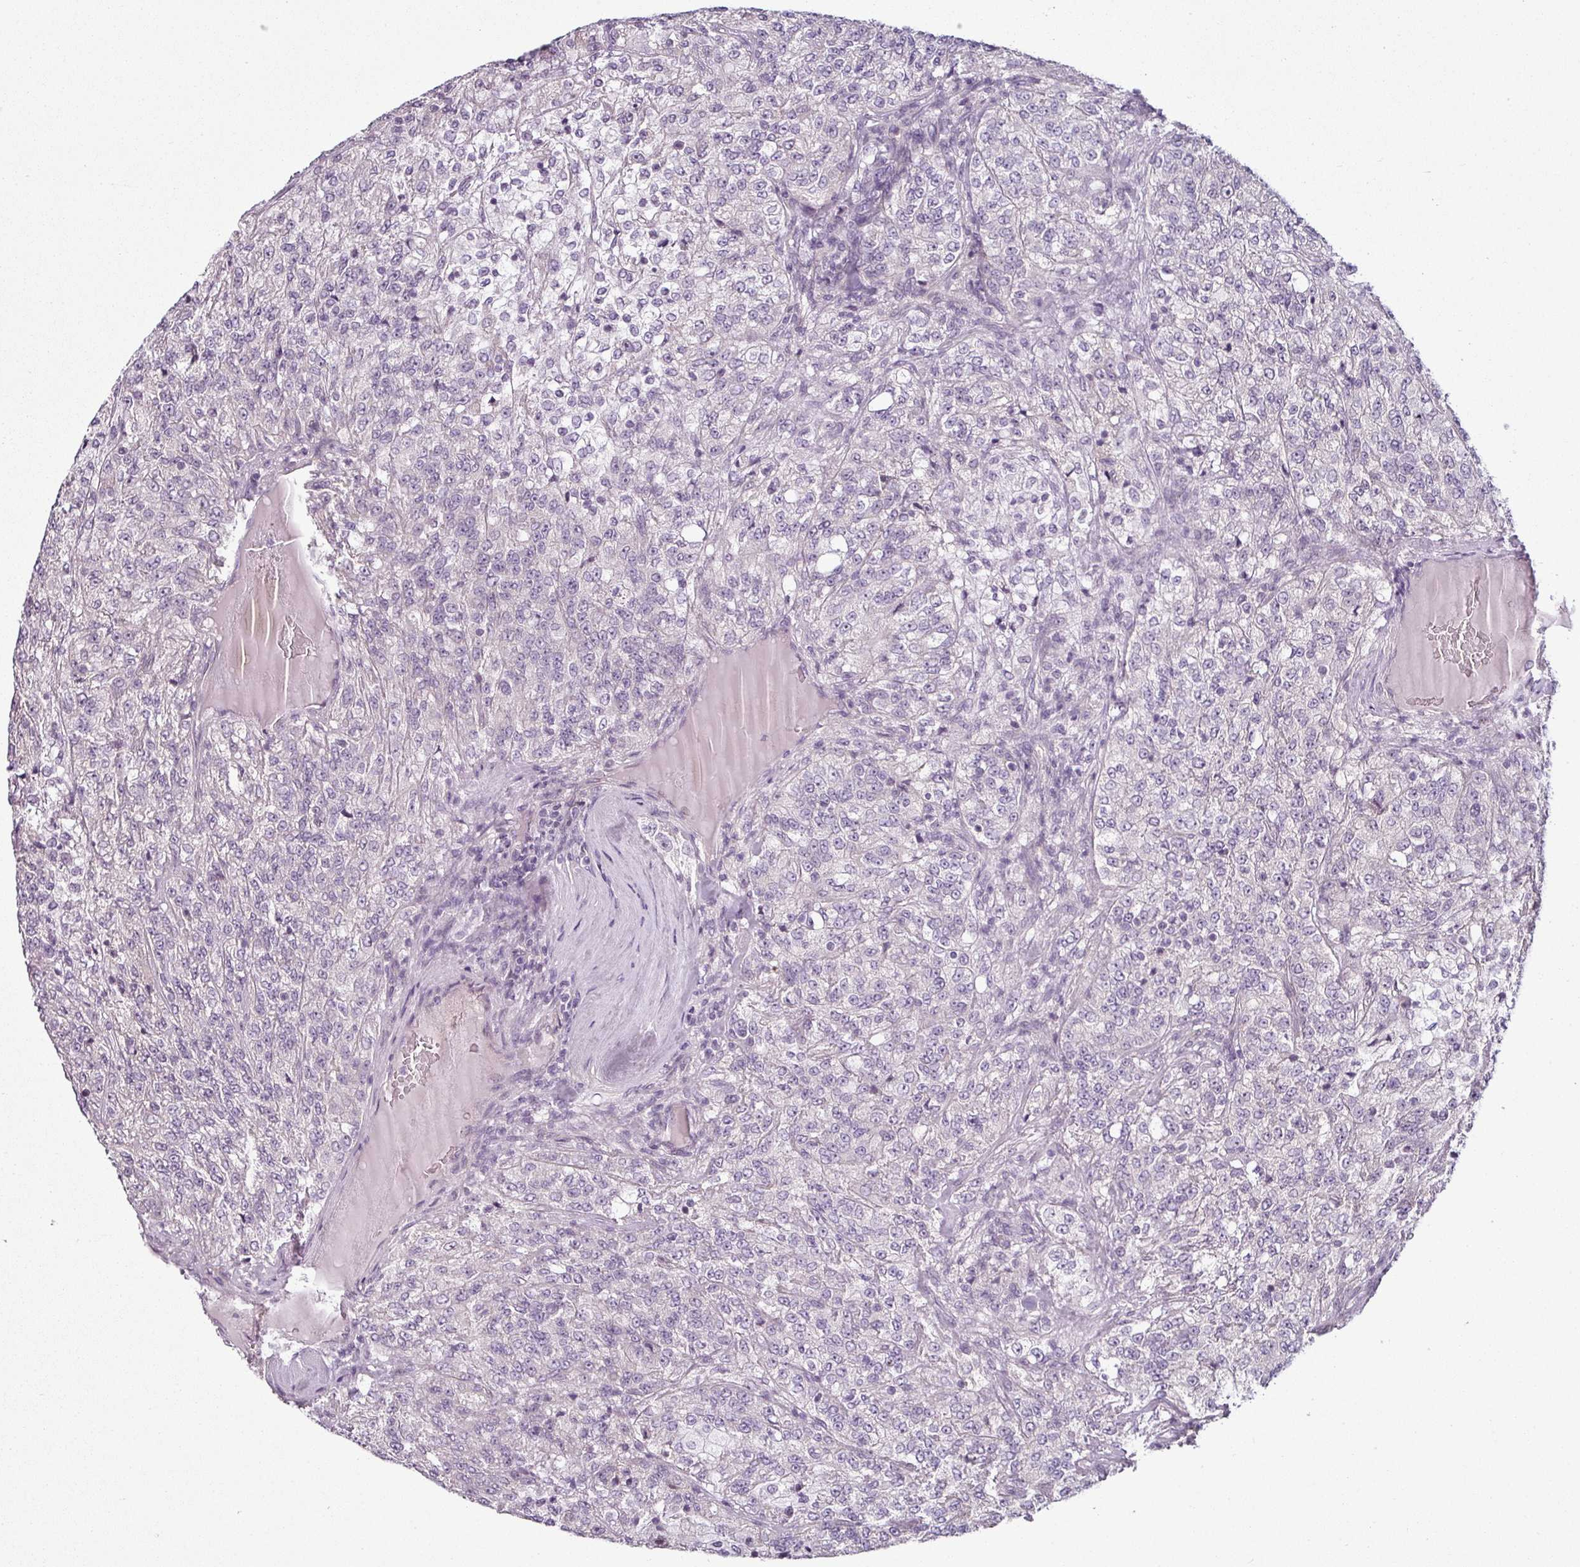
{"staining": {"intensity": "negative", "quantity": "none", "location": "none"}, "tissue": "renal cancer", "cell_type": "Tumor cells", "image_type": "cancer", "snomed": [{"axis": "morphology", "description": "Adenocarcinoma, NOS"}, {"axis": "topography", "description": "Kidney"}], "caption": "This is a histopathology image of immunohistochemistry (IHC) staining of renal adenocarcinoma, which shows no expression in tumor cells. The staining is performed using DAB (3,3'-diaminobenzidine) brown chromogen with nuclei counter-stained in using hematoxylin.", "gene": "OR52D1", "patient": {"sex": "female", "age": 63}}